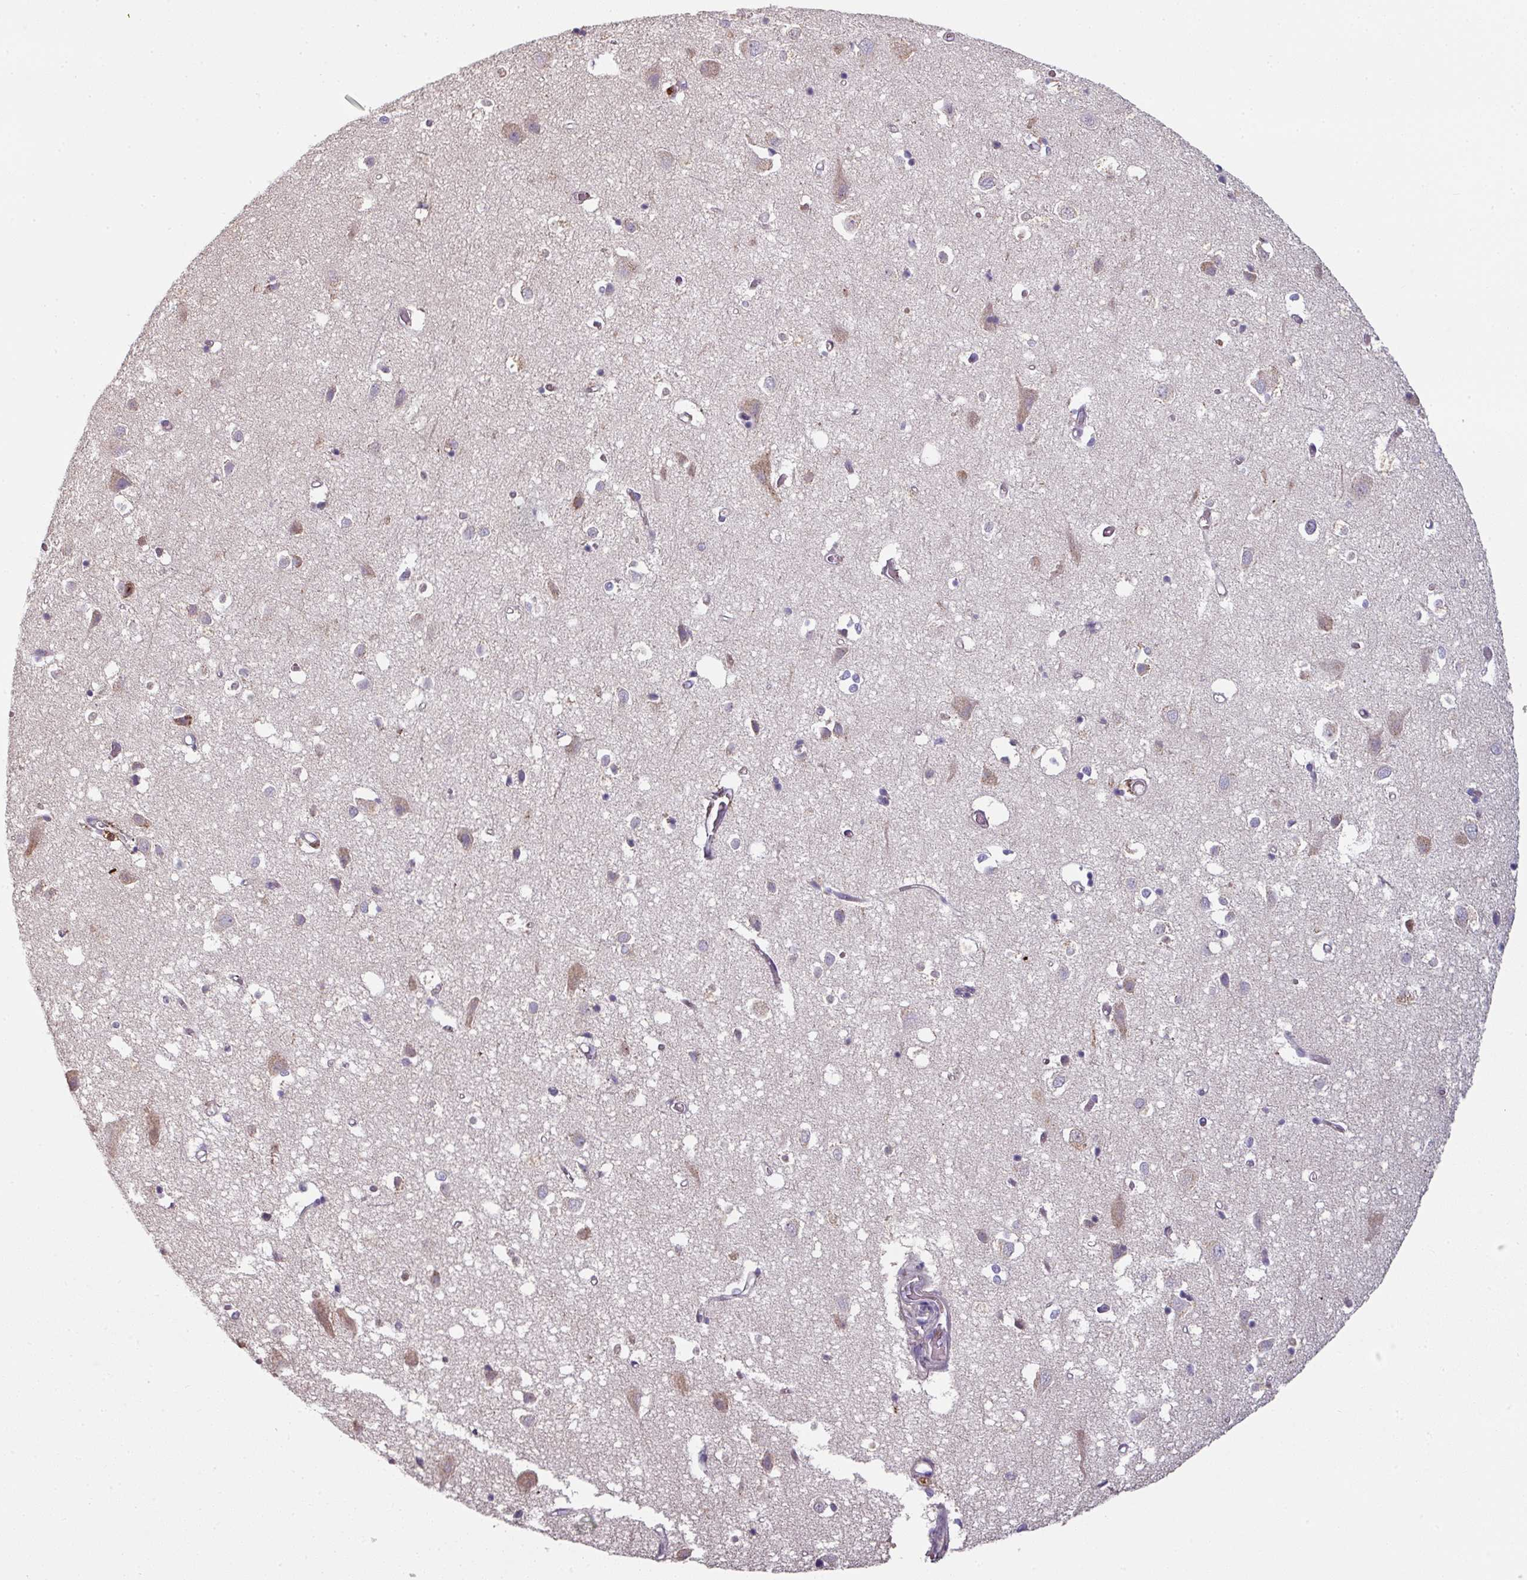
{"staining": {"intensity": "moderate", "quantity": "25%-75%", "location": "cytoplasmic/membranous"}, "tissue": "cerebral cortex", "cell_type": "Endothelial cells", "image_type": "normal", "snomed": [{"axis": "morphology", "description": "Normal tissue, NOS"}, {"axis": "topography", "description": "Cerebral cortex"}], "caption": "Human cerebral cortex stained for a protein (brown) displays moderate cytoplasmic/membranous positive staining in approximately 25%-75% of endothelial cells.", "gene": "CD3G", "patient": {"sex": "male", "age": 70}}